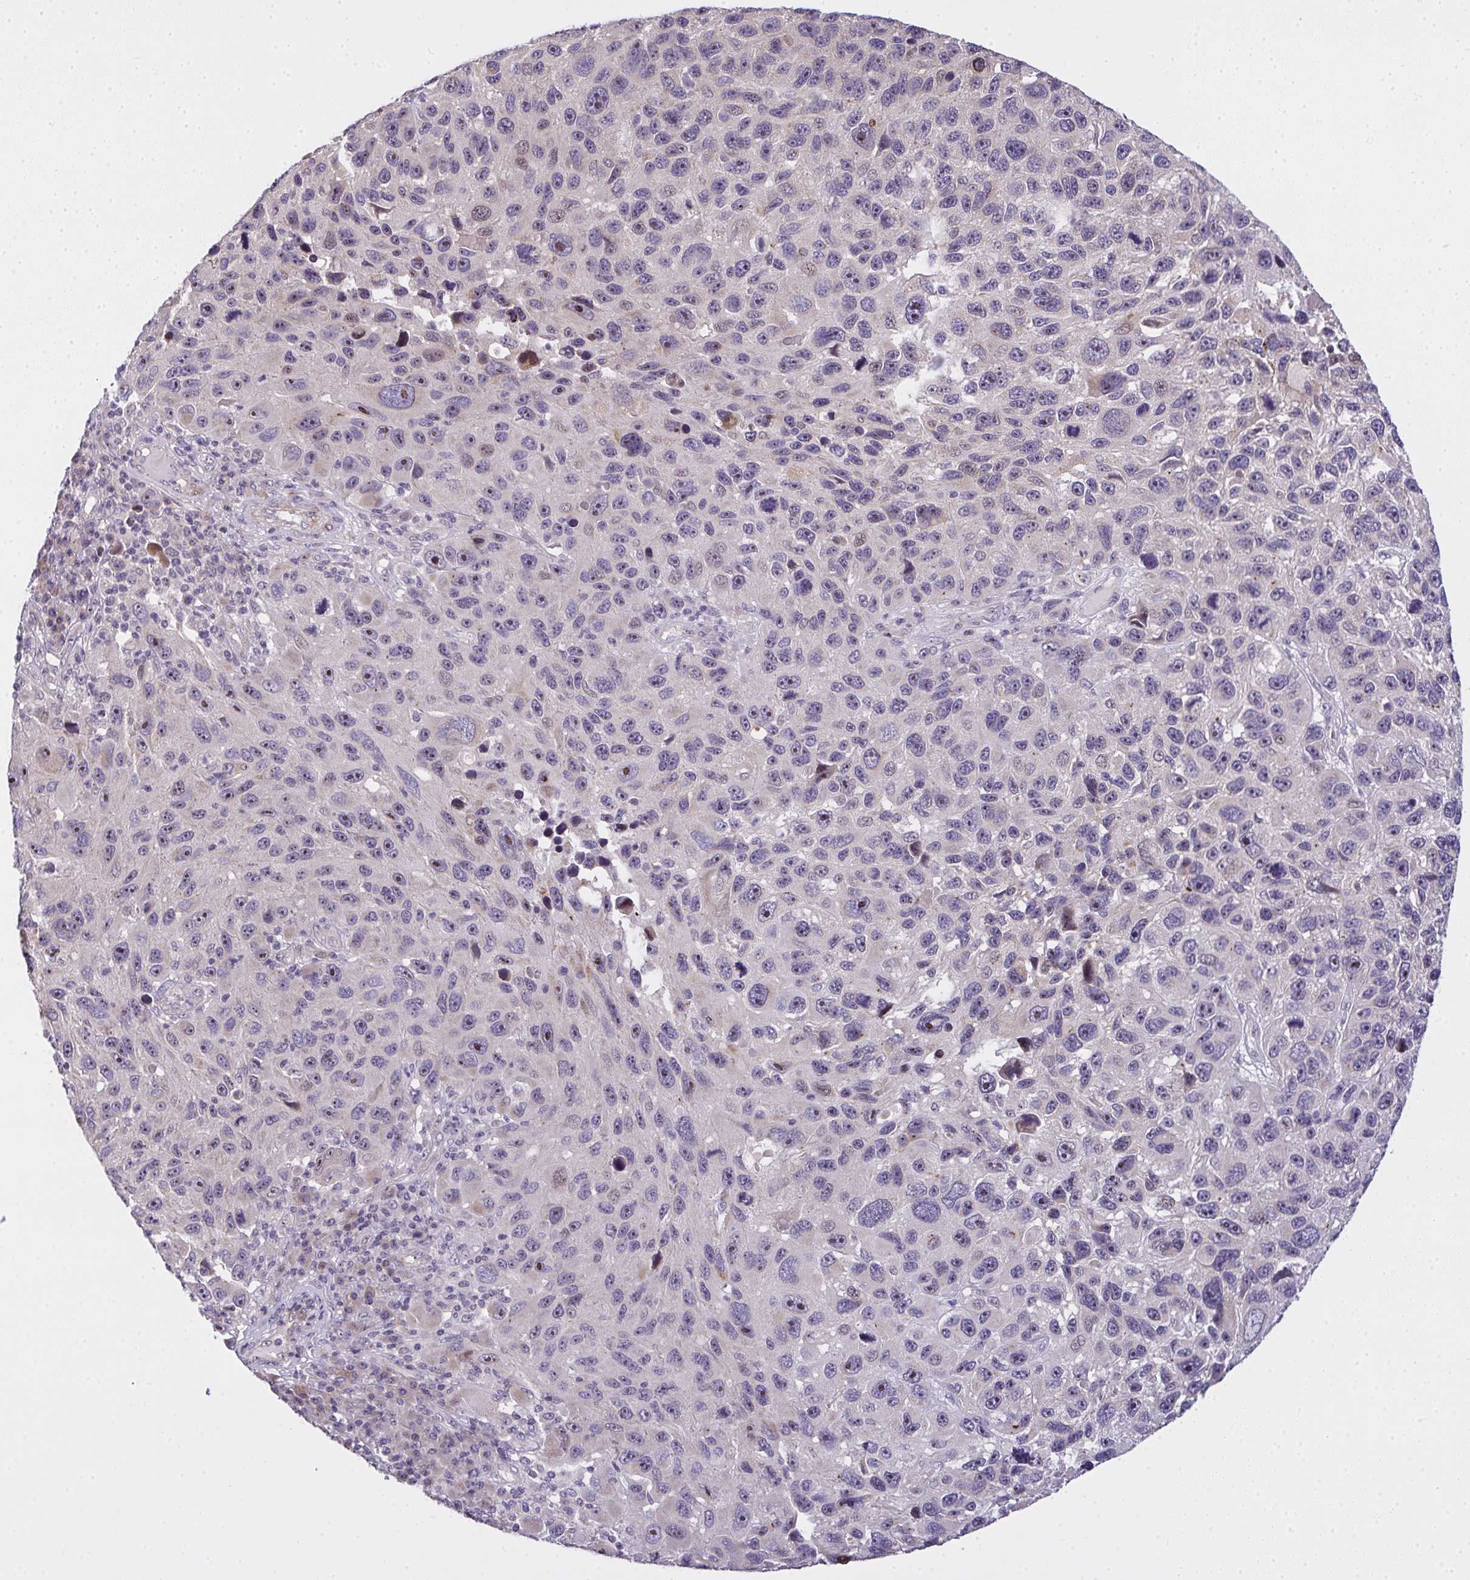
{"staining": {"intensity": "moderate", "quantity": "25%-75%", "location": "nuclear"}, "tissue": "melanoma", "cell_type": "Tumor cells", "image_type": "cancer", "snomed": [{"axis": "morphology", "description": "Malignant melanoma, NOS"}, {"axis": "topography", "description": "Skin"}], "caption": "A histopathology image showing moderate nuclear staining in about 25%-75% of tumor cells in melanoma, as visualized by brown immunohistochemical staining.", "gene": "NT5C1A", "patient": {"sex": "male", "age": 53}}